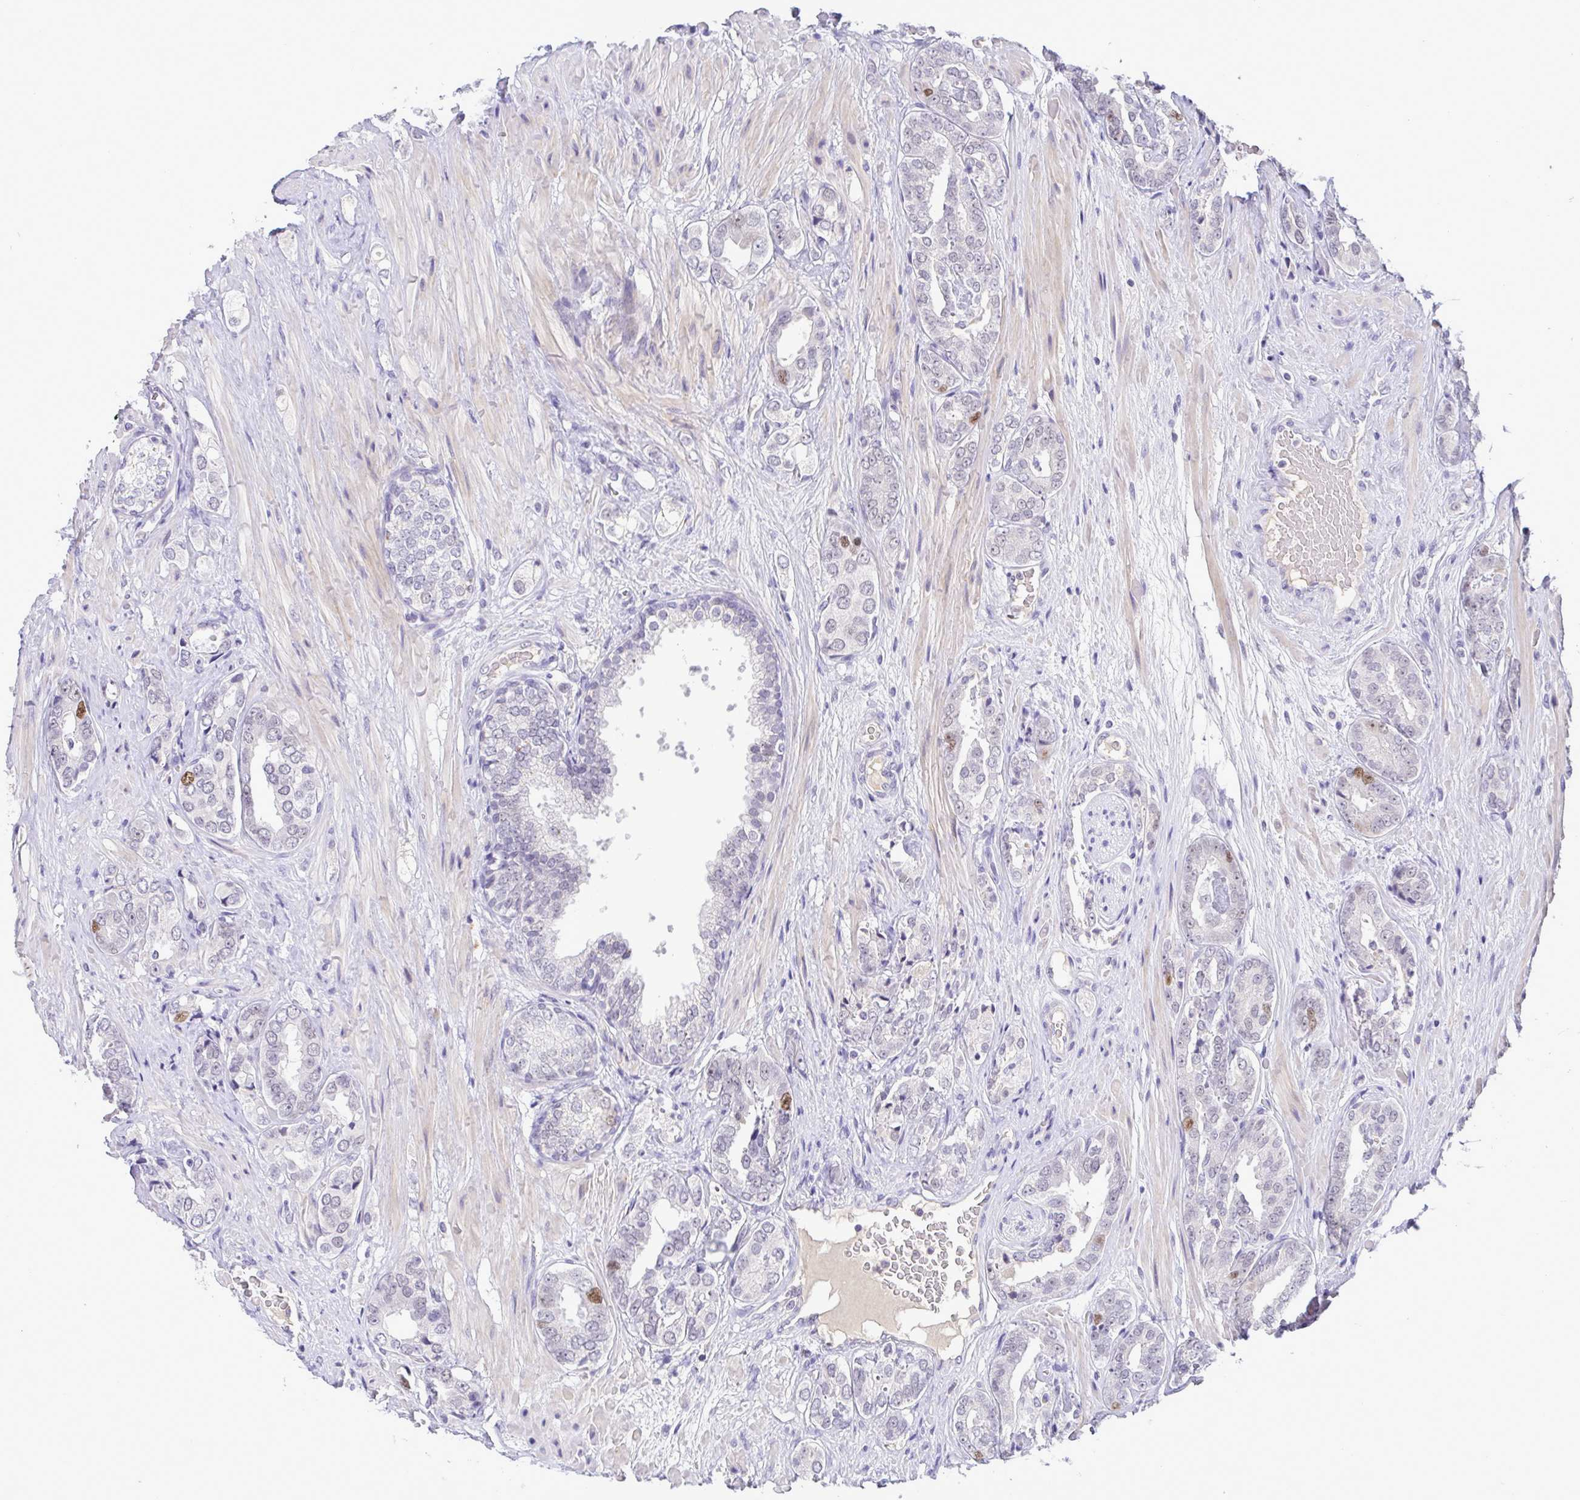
{"staining": {"intensity": "negative", "quantity": "none", "location": "none"}, "tissue": "prostate cancer", "cell_type": "Tumor cells", "image_type": "cancer", "snomed": [{"axis": "morphology", "description": "Adenocarcinoma, High grade"}, {"axis": "topography", "description": "Prostate"}], "caption": "The histopathology image exhibits no staining of tumor cells in adenocarcinoma (high-grade) (prostate).", "gene": "TIPIN", "patient": {"sex": "male", "age": 71}}